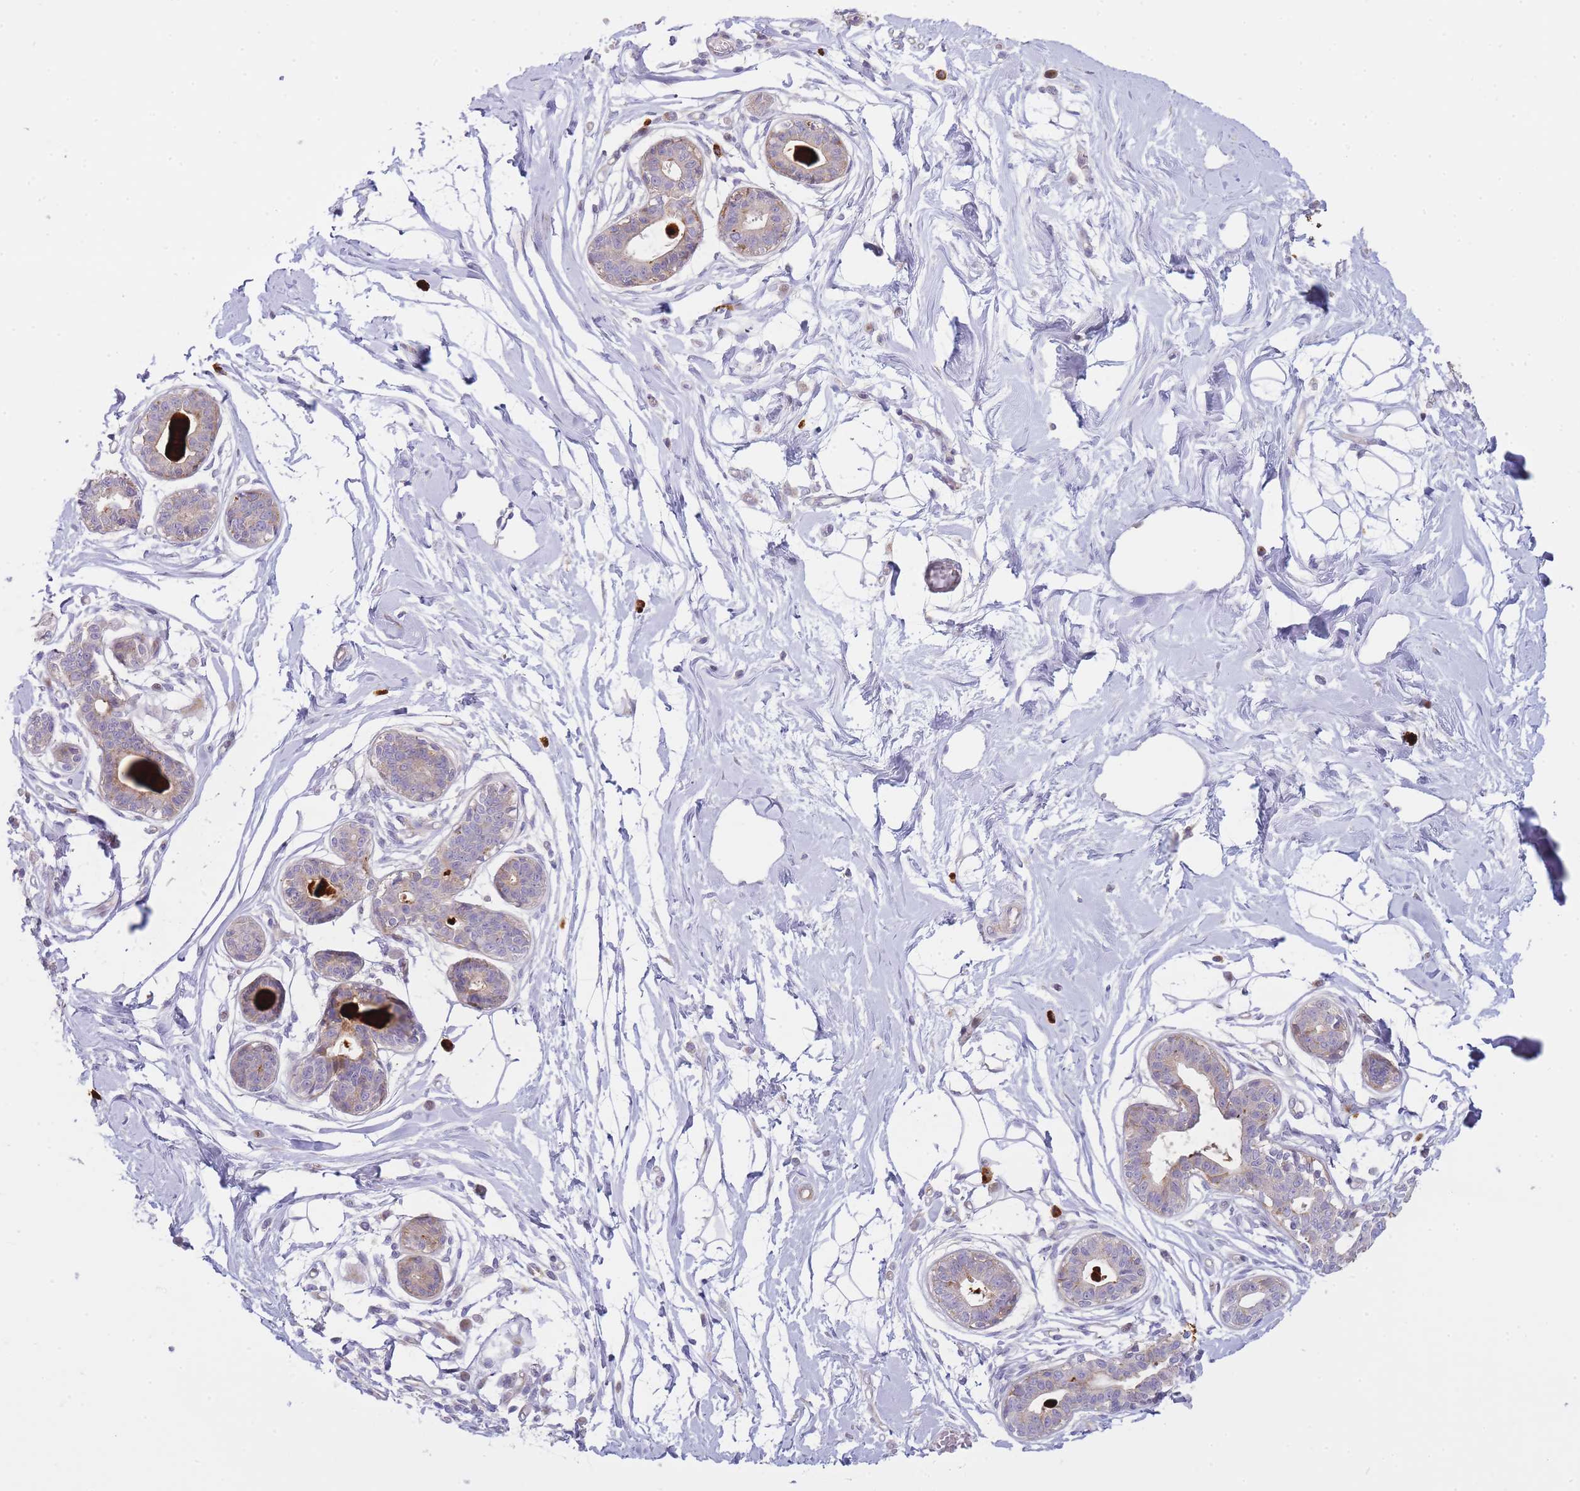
{"staining": {"intensity": "negative", "quantity": "none", "location": "none"}, "tissue": "breast", "cell_type": "Adipocytes", "image_type": "normal", "snomed": [{"axis": "morphology", "description": "Normal tissue, NOS"}, {"axis": "topography", "description": "Breast"}], "caption": "Immunohistochemical staining of normal breast exhibits no significant expression in adipocytes.", "gene": "ATP5MC2", "patient": {"sex": "female", "age": 45}}